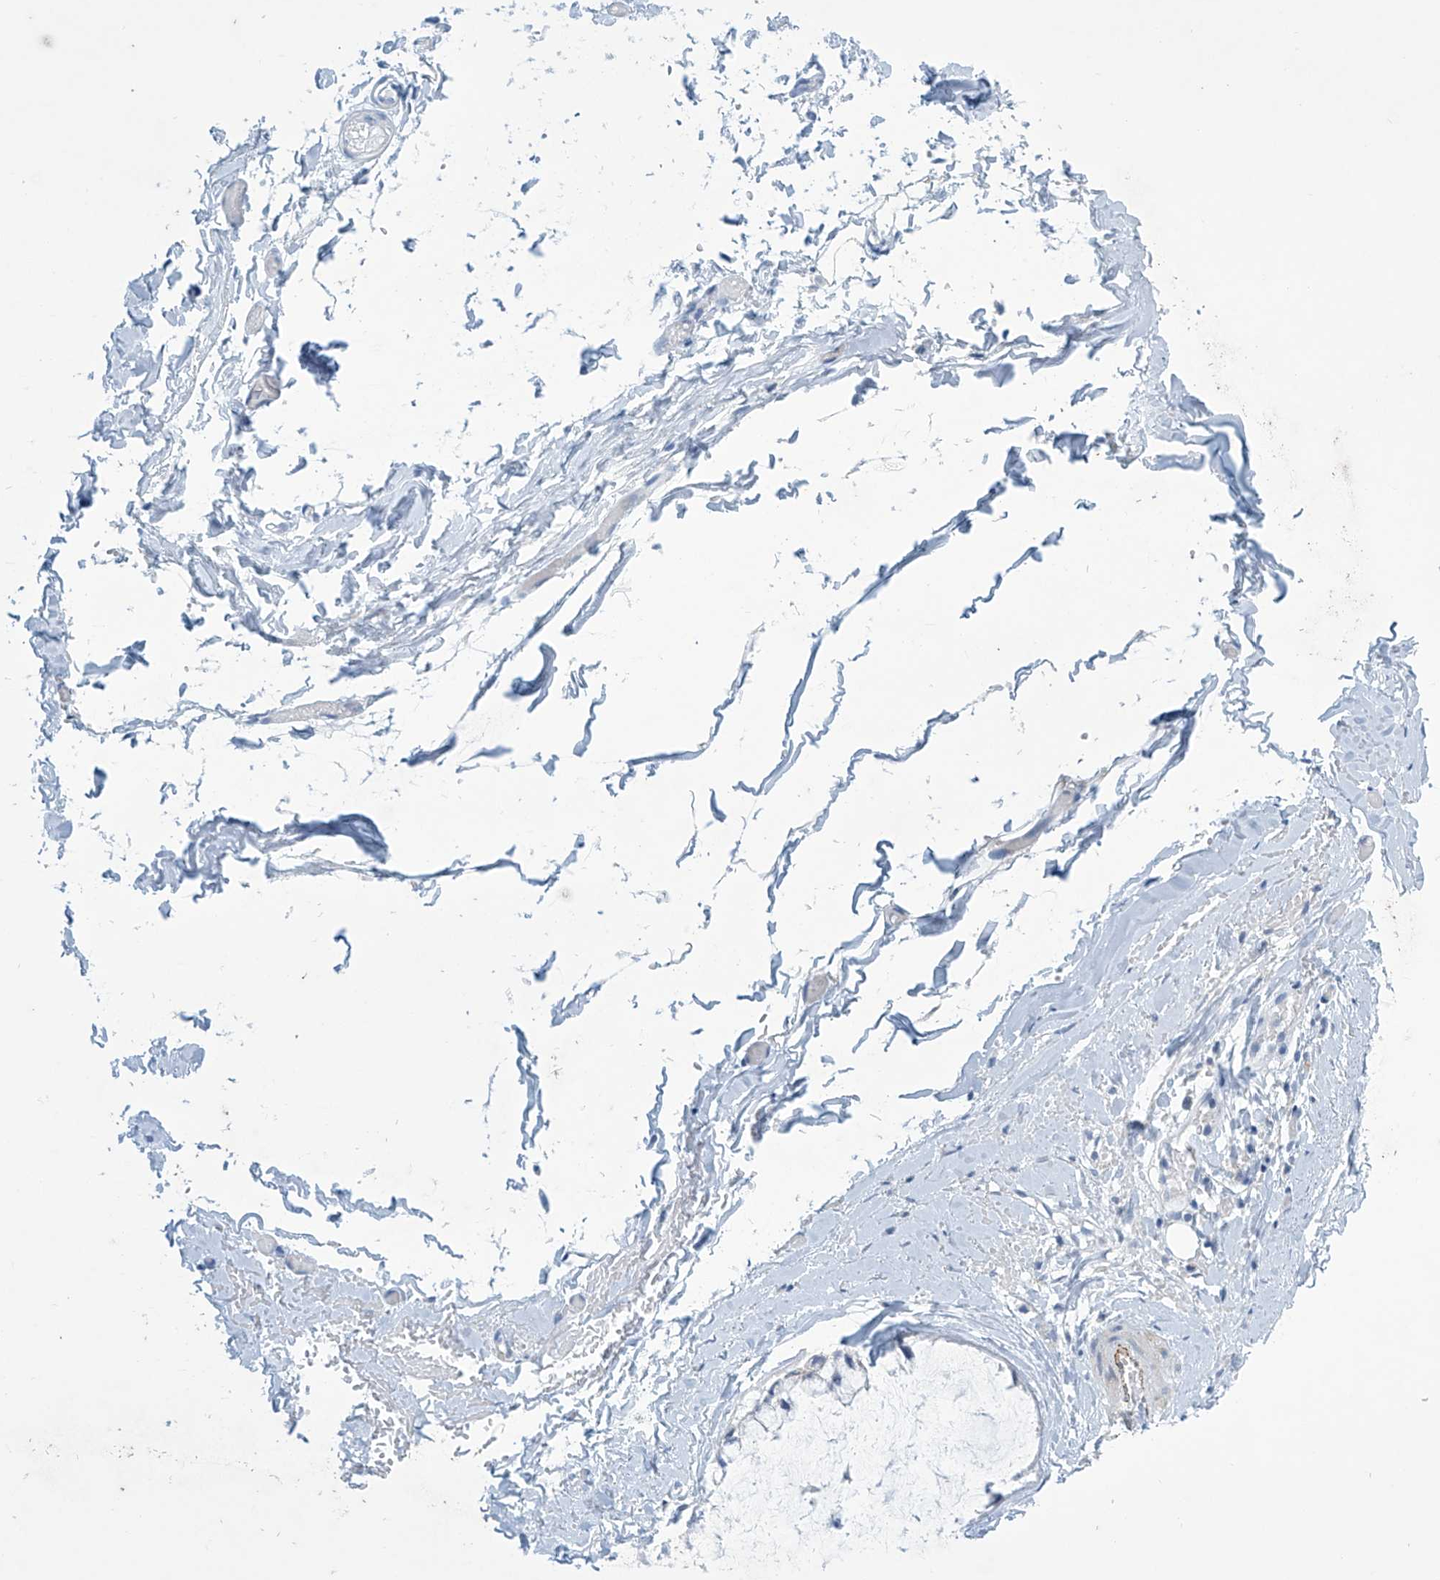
{"staining": {"intensity": "negative", "quantity": "none", "location": "none"}, "tissue": "ovarian cancer", "cell_type": "Tumor cells", "image_type": "cancer", "snomed": [{"axis": "morphology", "description": "Cystadenocarcinoma, mucinous, NOS"}, {"axis": "topography", "description": "Ovary"}], "caption": "DAB (3,3'-diaminobenzidine) immunohistochemical staining of human ovarian cancer (mucinous cystadenocarcinoma) demonstrates no significant expression in tumor cells.", "gene": "SLC35A5", "patient": {"sex": "female", "age": 39}}